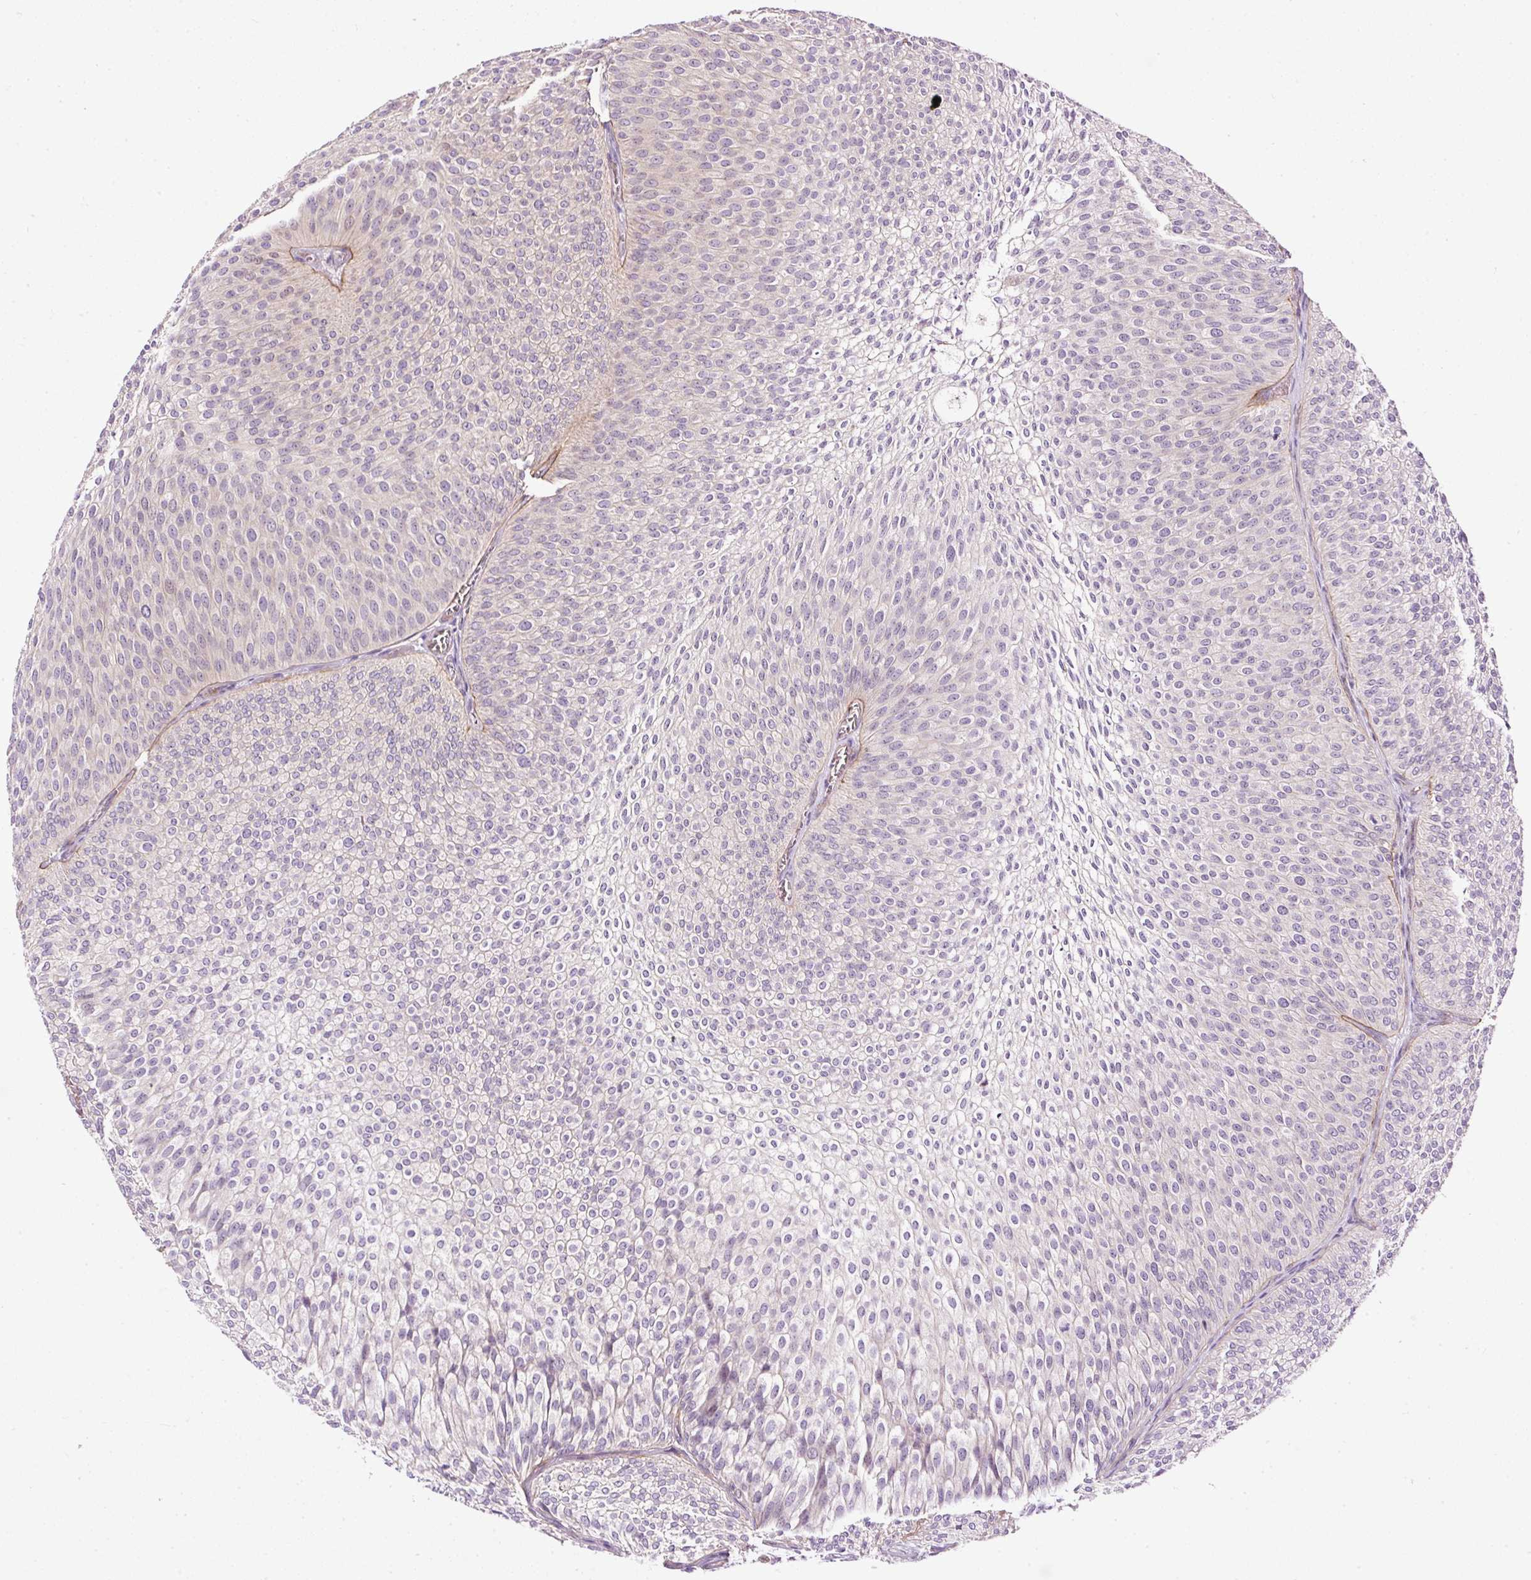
{"staining": {"intensity": "negative", "quantity": "none", "location": "none"}, "tissue": "urothelial cancer", "cell_type": "Tumor cells", "image_type": "cancer", "snomed": [{"axis": "morphology", "description": "Urothelial carcinoma, Low grade"}, {"axis": "topography", "description": "Urinary bladder"}], "caption": "Immunohistochemical staining of urothelial cancer displays no significant expression in tumor cells.", "gene": "USHBP1", "patient": {"sex": "male", "age": 91}}